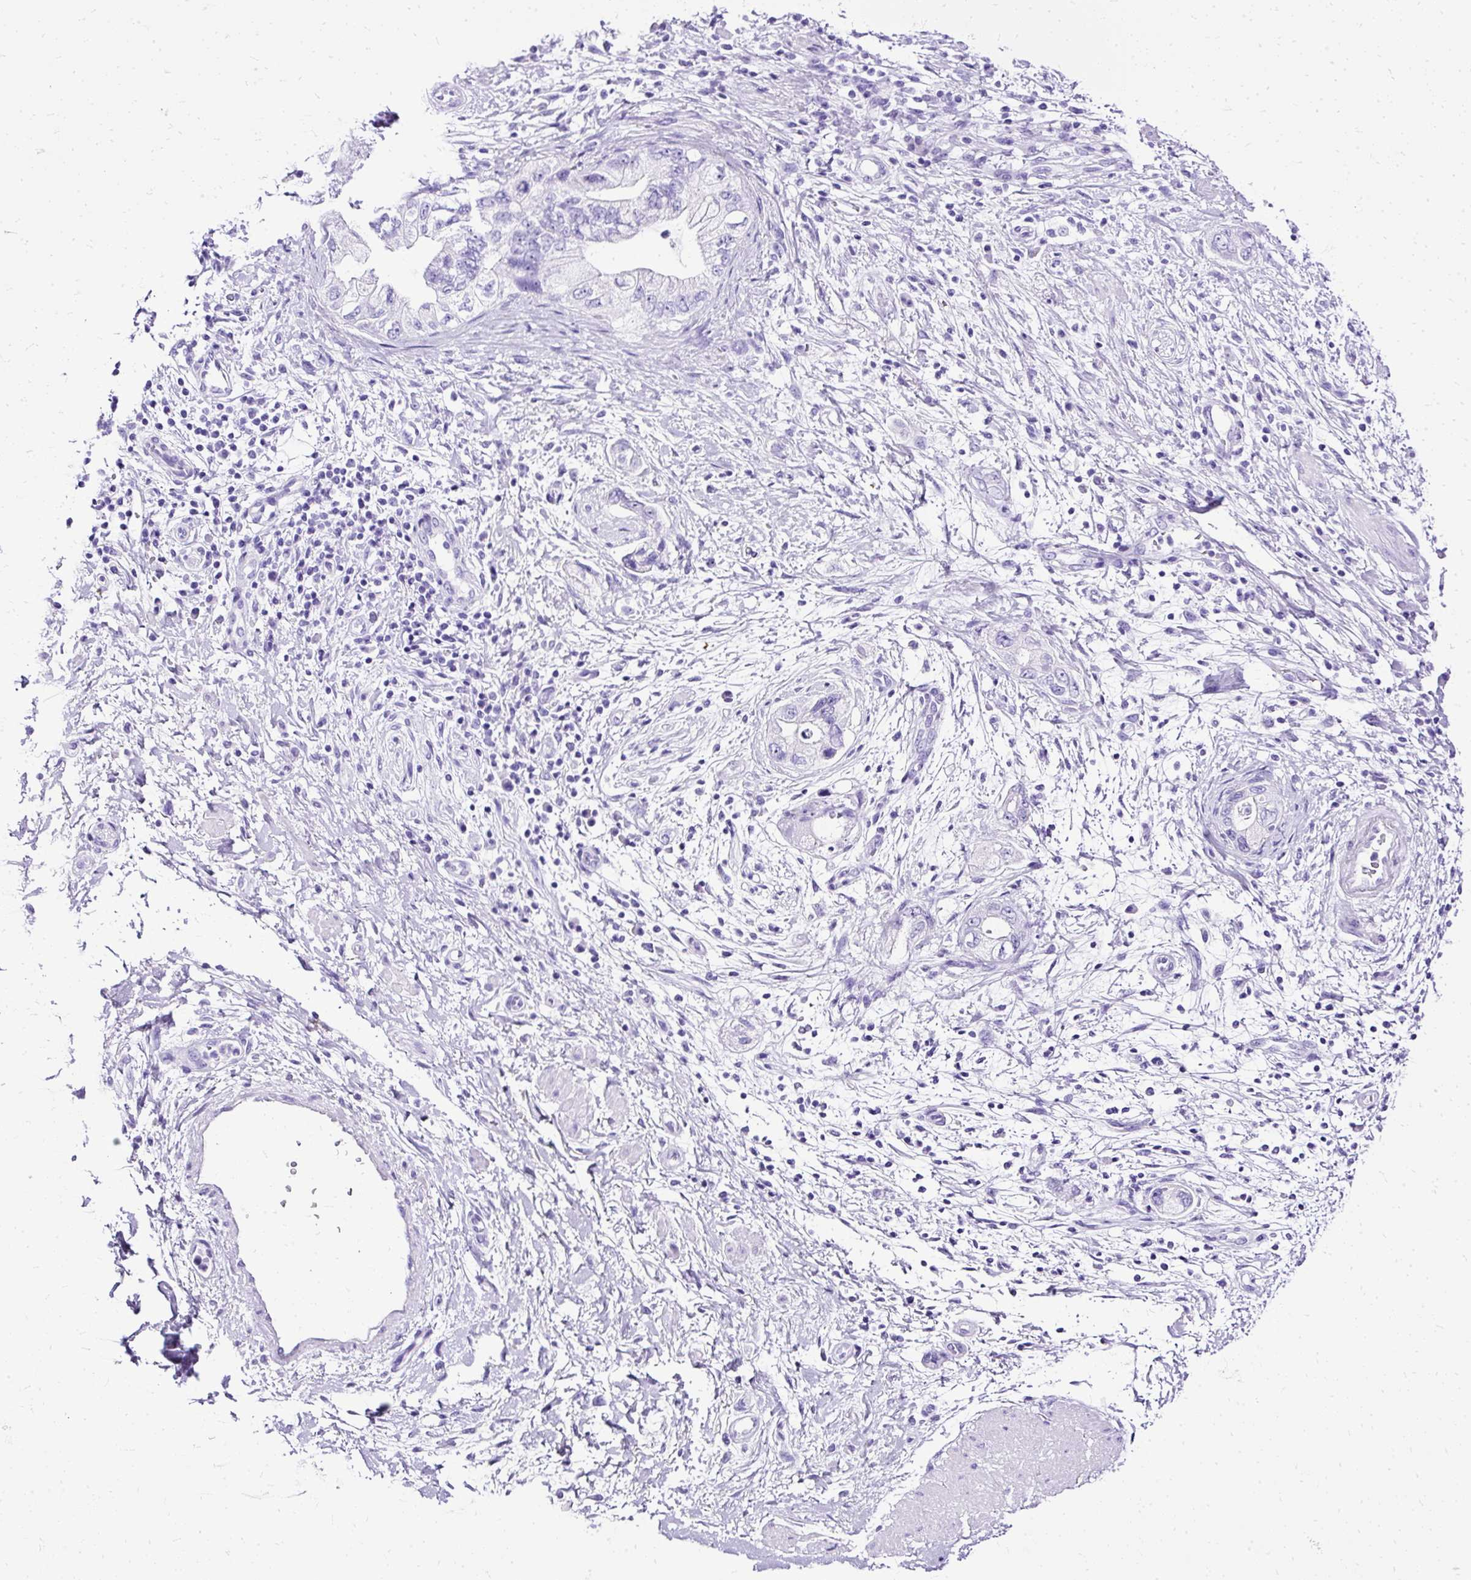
{"staining": {"intensity": "negative", "quantity": "none", "location": "none"}, "tissue": "pancreatic cancer", "cell_type": "Tumor cells", "image_type": "cancer", "snomed": [{"axis": "morphology", "description": "Adenocarcinoma, NOS"}, {"axis": "topography", "description": "Pancreas"}], "caption": "High power microscopy image of an immunohistochemistry histopathology image of pancreatic cancer, revealing no significant expression in tumor cells.", "gene": "SLC8A2", "patient": {"sex": "female", "age": 73}}